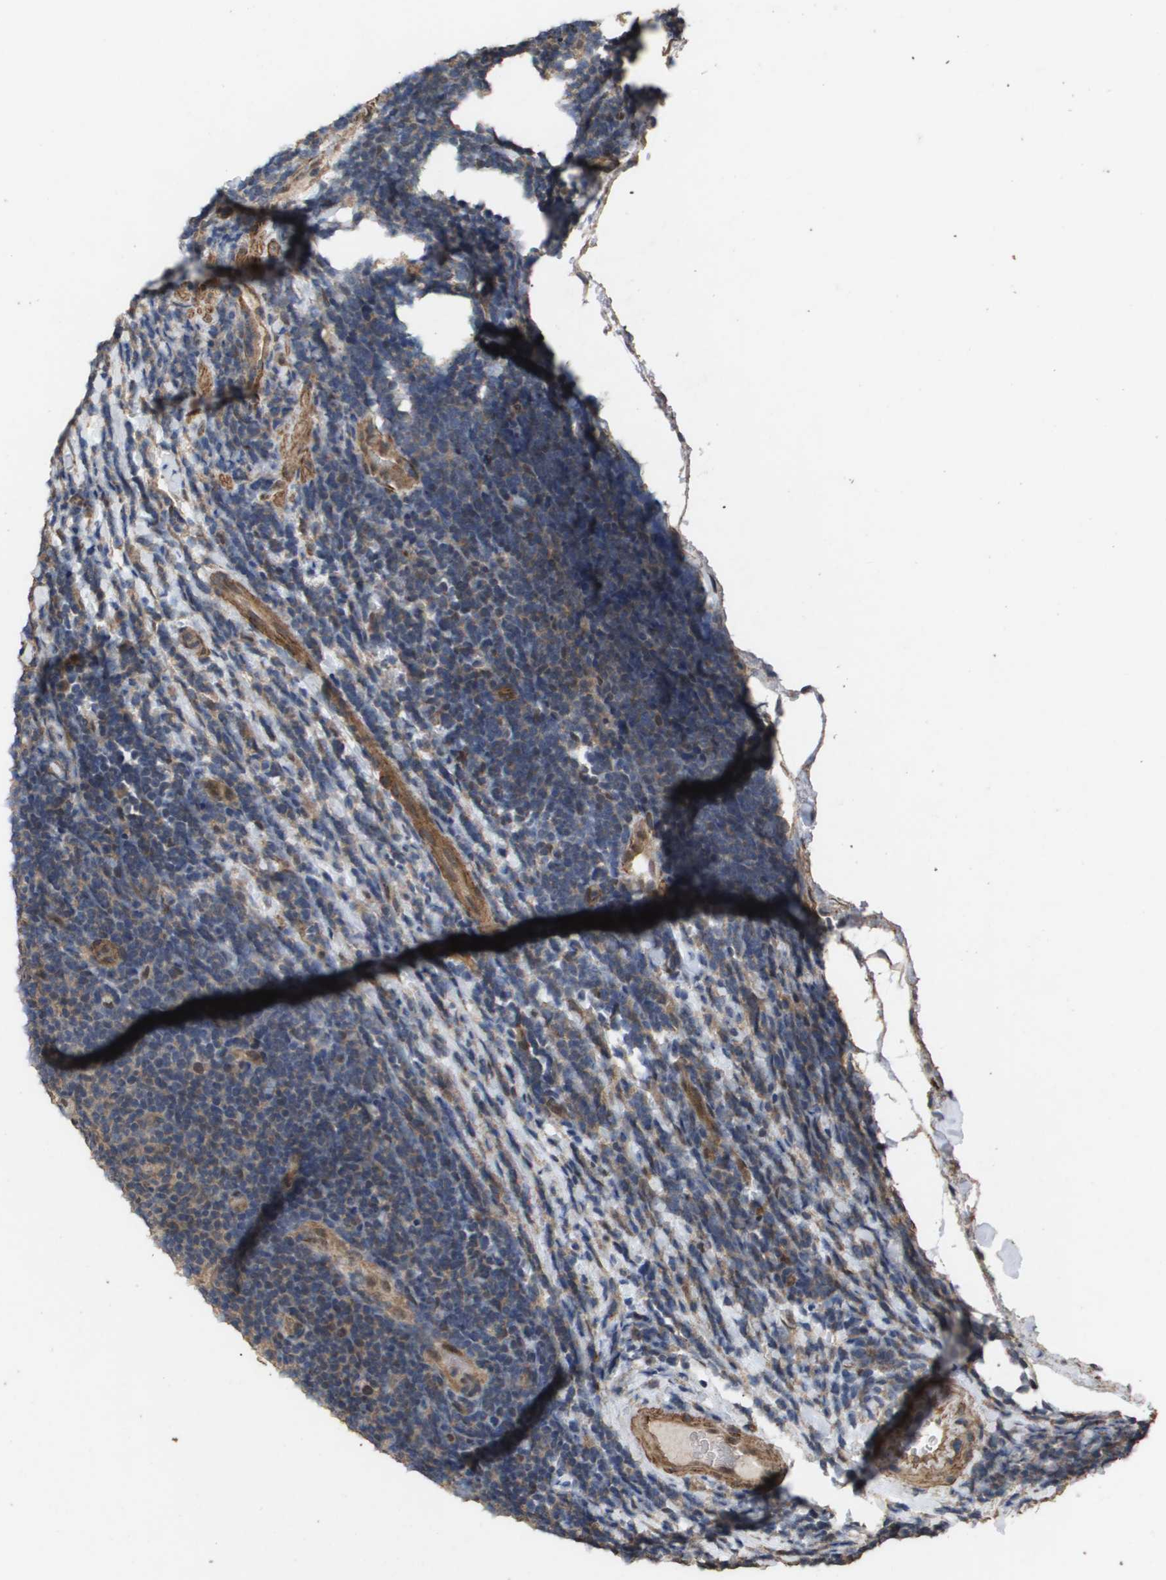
{"staining": {"intensity": "weak", "quantity": ">75%", "location": "cytoplasmic/membranous"}, "tissue": "lymphoma", "cell_type": "Tumor cells", "image_type": "cancer", "snomed": [{"axis": "morphology", "description": "Malignant lymphoma, non-Hodgkin's type, Low grade"}, {"axis": "topography", "description": "Lymph node"}], "caption": "Immunohistochemical staining of lymphoma shows low levels of weak cytoplasmic/membranous protein staining in approximately >75% of tumor cells.", "gene": "CUL5", "patient": {"sex": "male", "age": 83}}